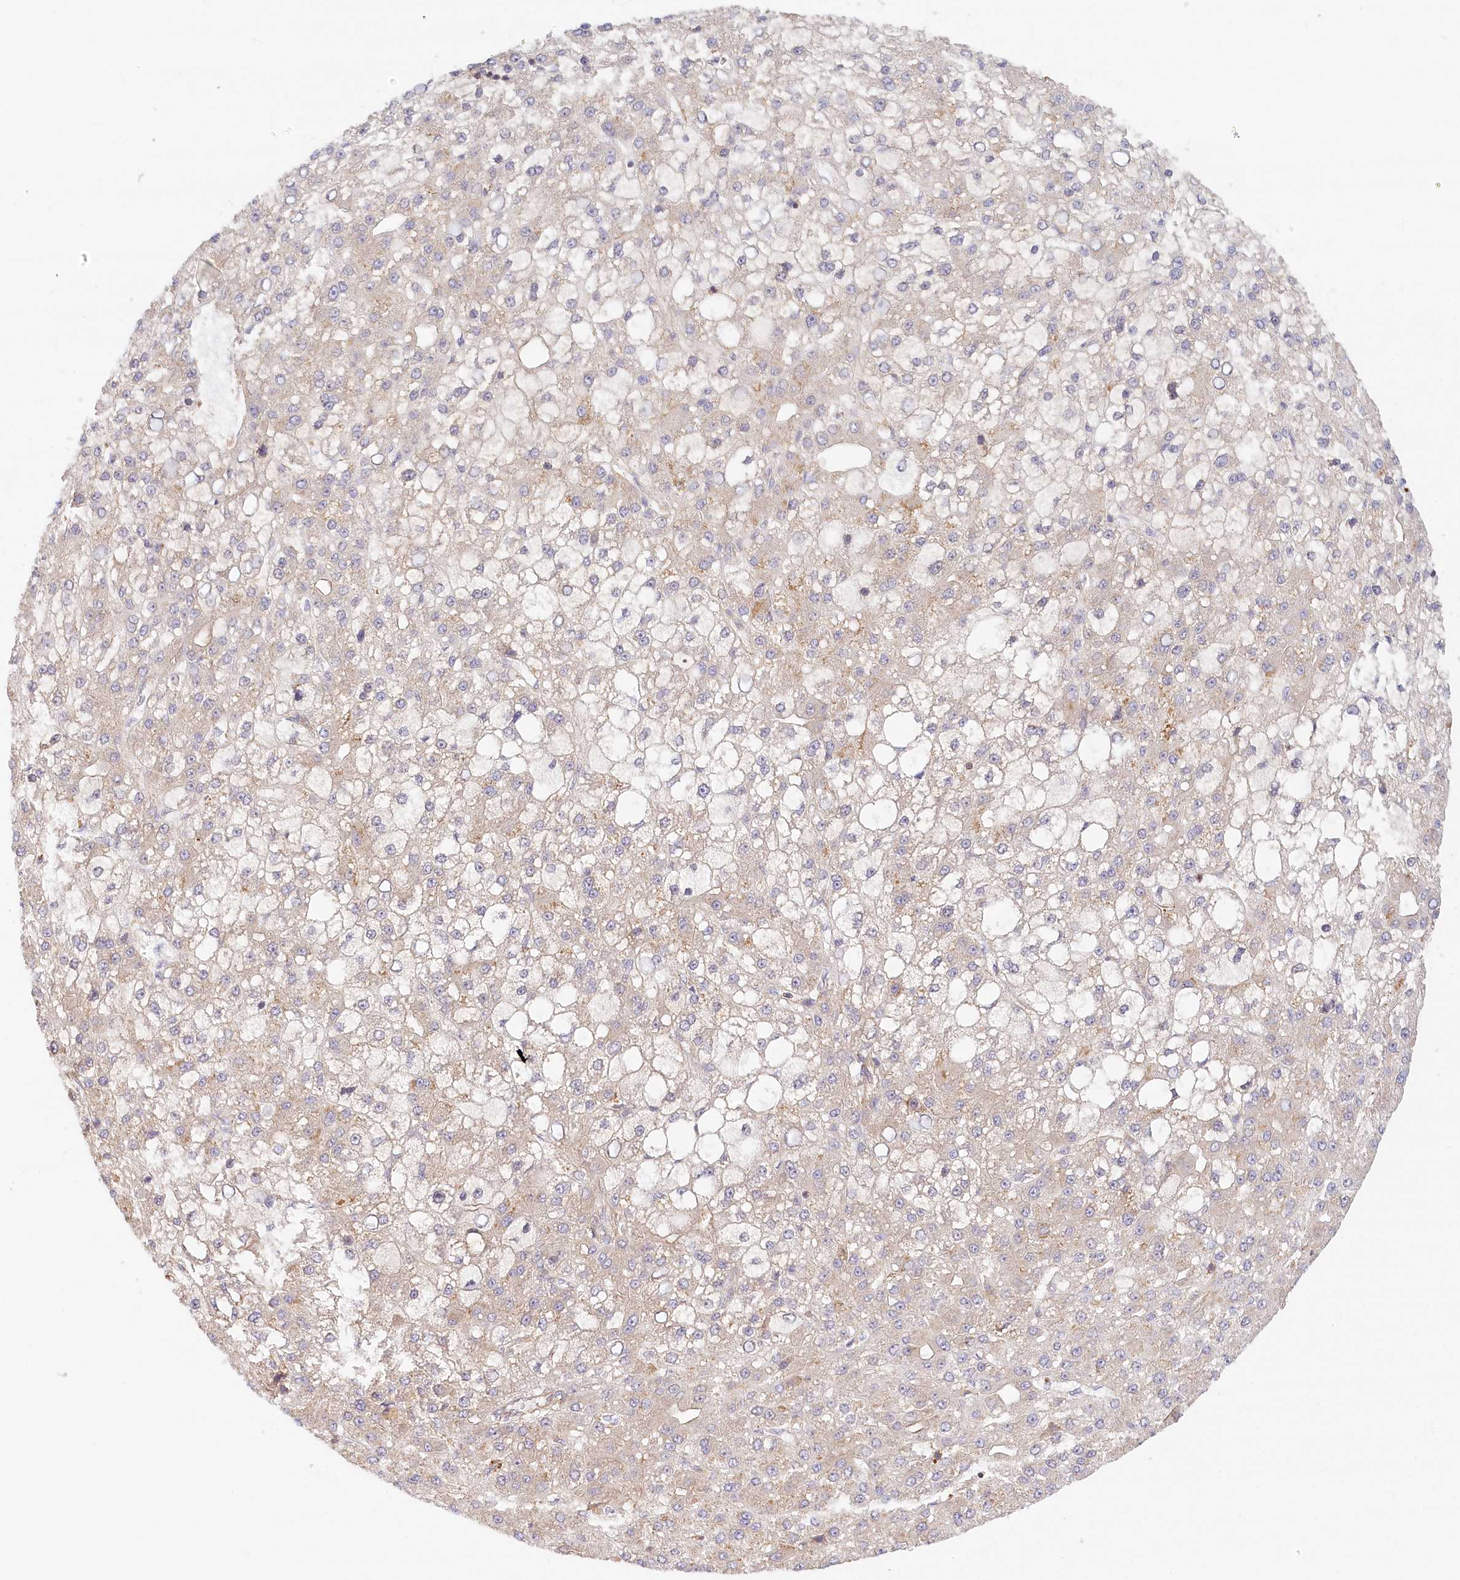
{"staining": {"intensity": "weak", "quantity": "<25%", "location": "cytoplasmic/membranous"}, "tissue": "liver cancer", "cell_type": "Tumor cells", "image_type": "cancer", "snomed": [{"axis": "morphology", "description": "Carcinoma, Hepatocellular, NOS"}, {"axis": "topography", "description": "Liver"}], "caption": "Tumor cells show no significant expression in liver cancer.", "gene": "UMPS", "patient": {"sex": "male", "age": 67}}